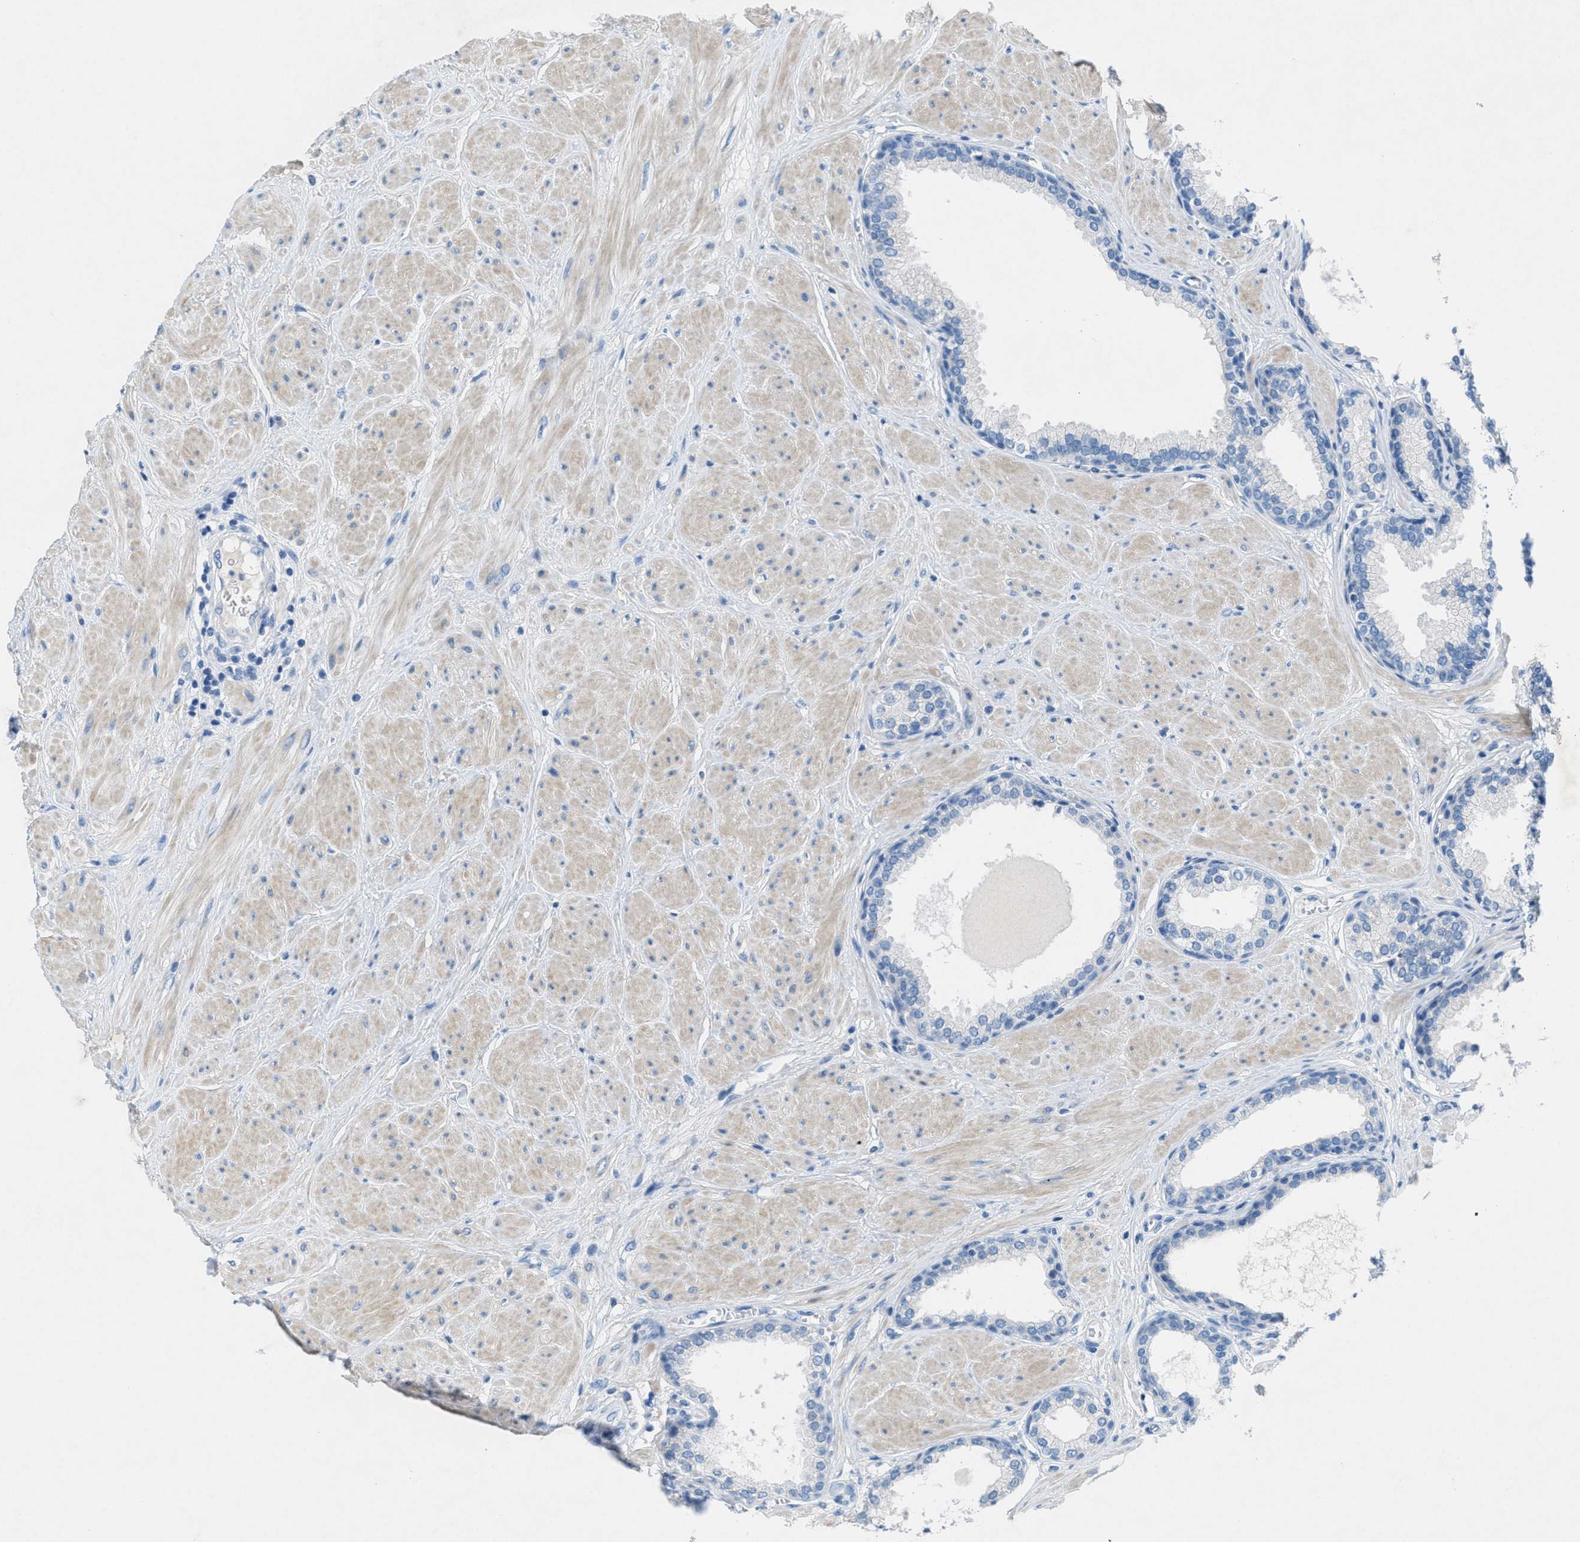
{"staining": {"intensity": "negative", "quantity": "none", "location": "none"}, "tissue": "prostate", "cell_type": "Glandular cells", "image_type": "normal", "snomed": [{"axis": "morphology", "description": "Normal tissue, NOS"}, {"axis": "topography", "description": "Prostate"}], "caption": "This histopathology image is of benign prostate stained with immunohistochemistry to label a protein in brown with the nuclei are counter-stained blue. There is no expression in glandular cells.", "gene": "GALNT17", "patient": {"sex": "male", "age": 51}}